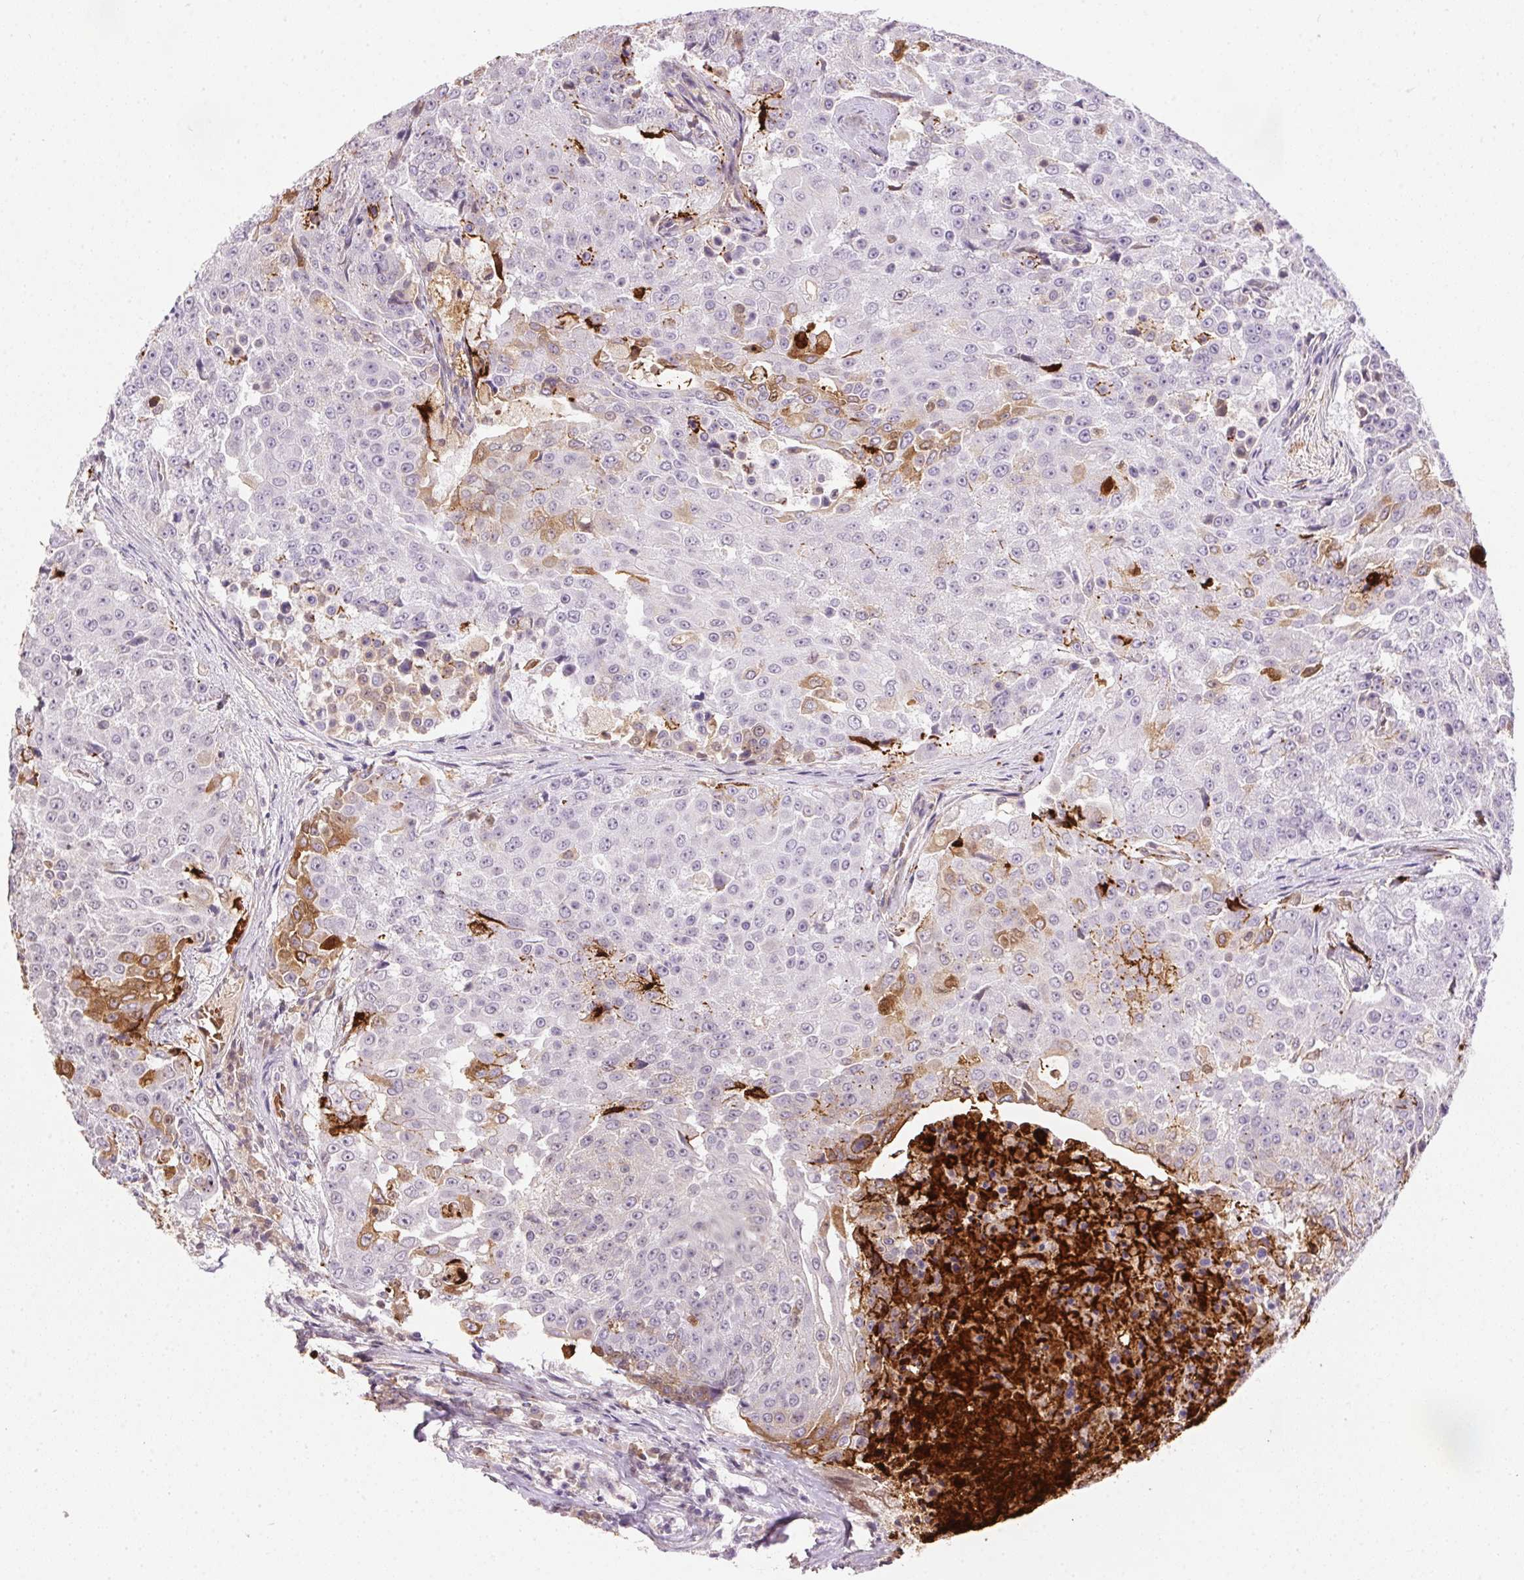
{"staining": {"intensity": "moderate", "quantity": "<25%", "location": "cytoplasmic/membranous"}, "tissue": "urothelial cancer", "cell_type": "Tumor cells", "image_type": "cancer", "snomed": [{"axis": "morphology", "description": "Urothelial carcinoma, High grade"}, {"axis": "topography", "description": "Urinary bladder"}], "caption": "An IHC micrograph of tumor tissue is shown. Protein staining in brown shows moderate cytoplasmic/membranous positivity in high-grade urothelial carcinoma within tumor cells.", "gene": "ORM1", "patient": {"sex": "female", "age": 63}}